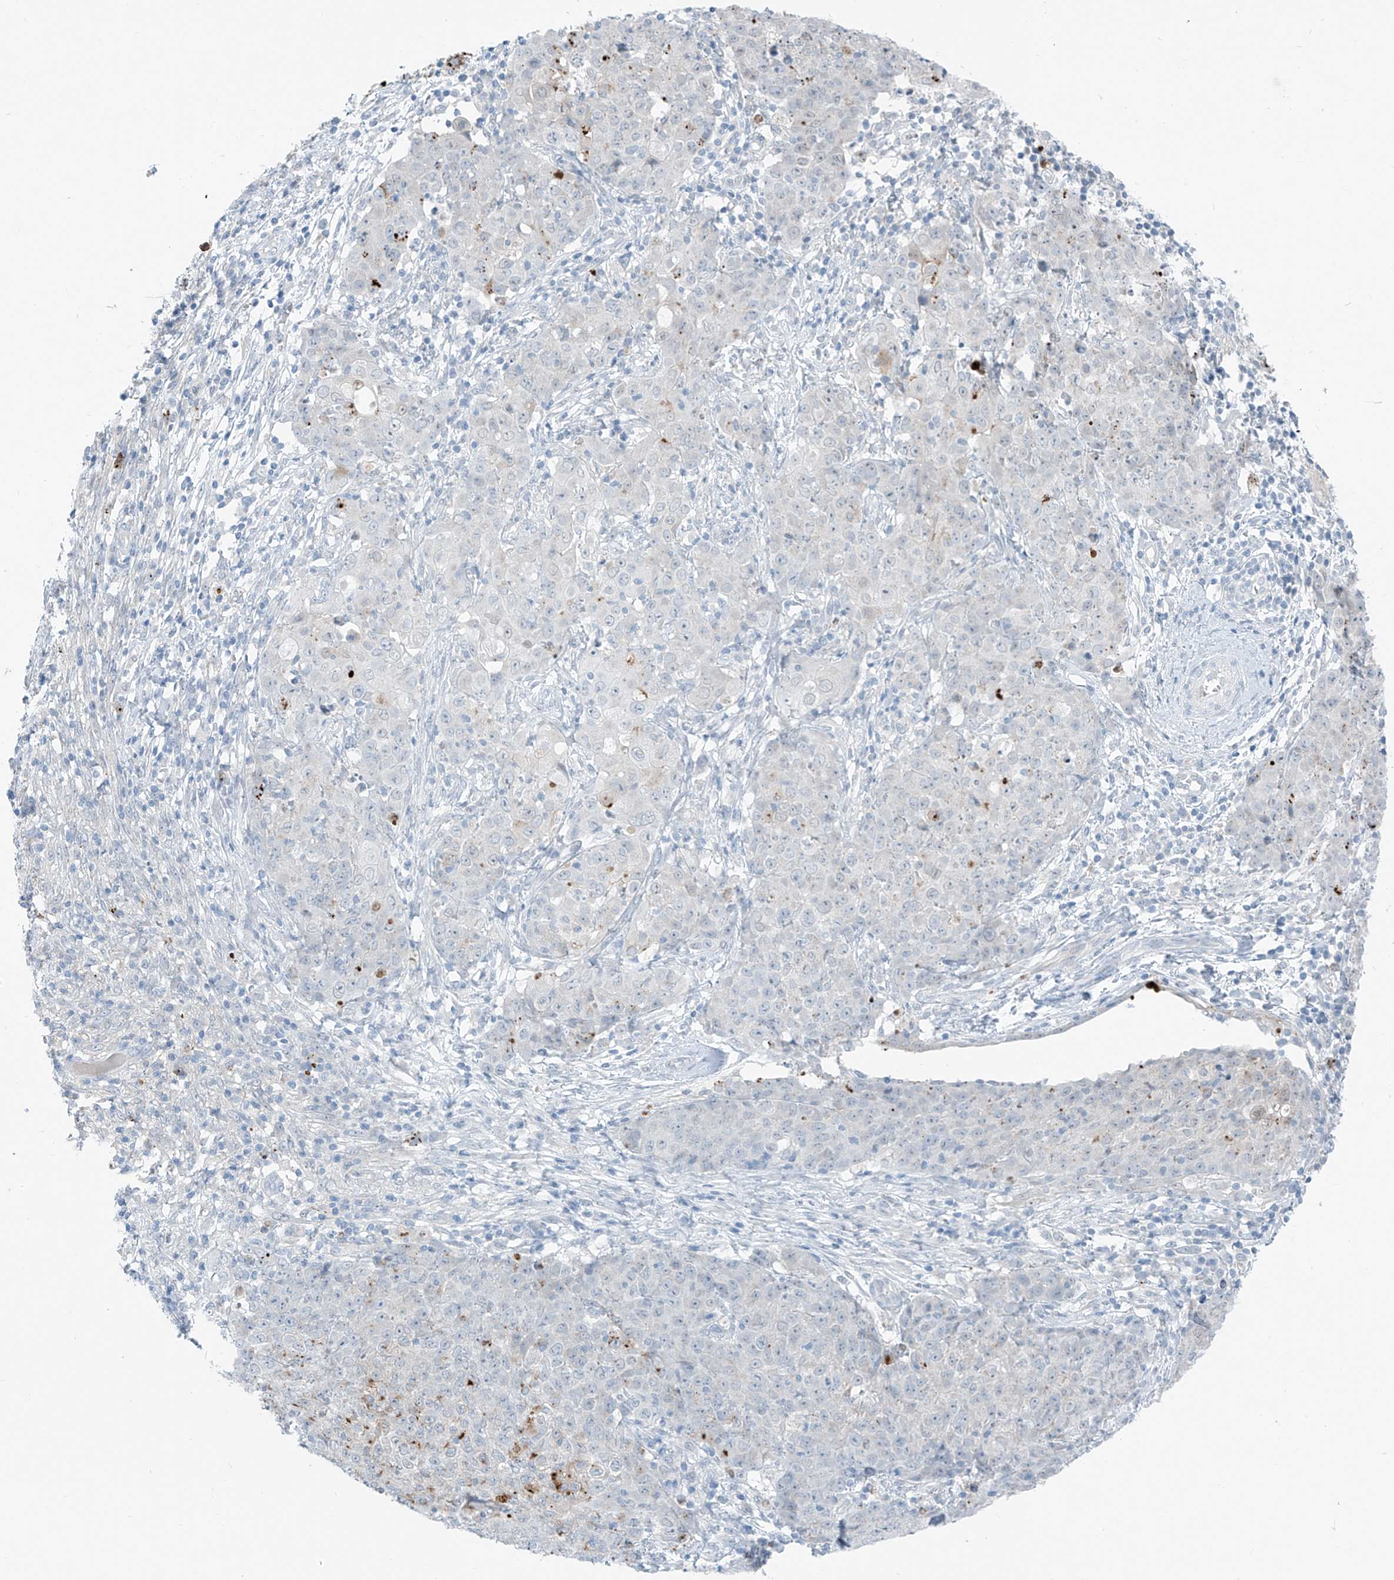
{"staining": {"intensity": "negative", "quantity": "none", "location": "none"}, "tissue": "ovarian cancer", "cell_type": "Tumor cells", "image_type": "cancer", "snomed": [{"axis": "morphology", "description": "Carcinoma, endometroid"}, {"axis": "topography", "description": "Ovary"}], "caption": "An IHC micrograph of ovarian cancer is shown. There is no staining in tumor cells of ovarian cancer.", "gene": "ZNF793", "patient": {"sex": "female", "age": 42}}